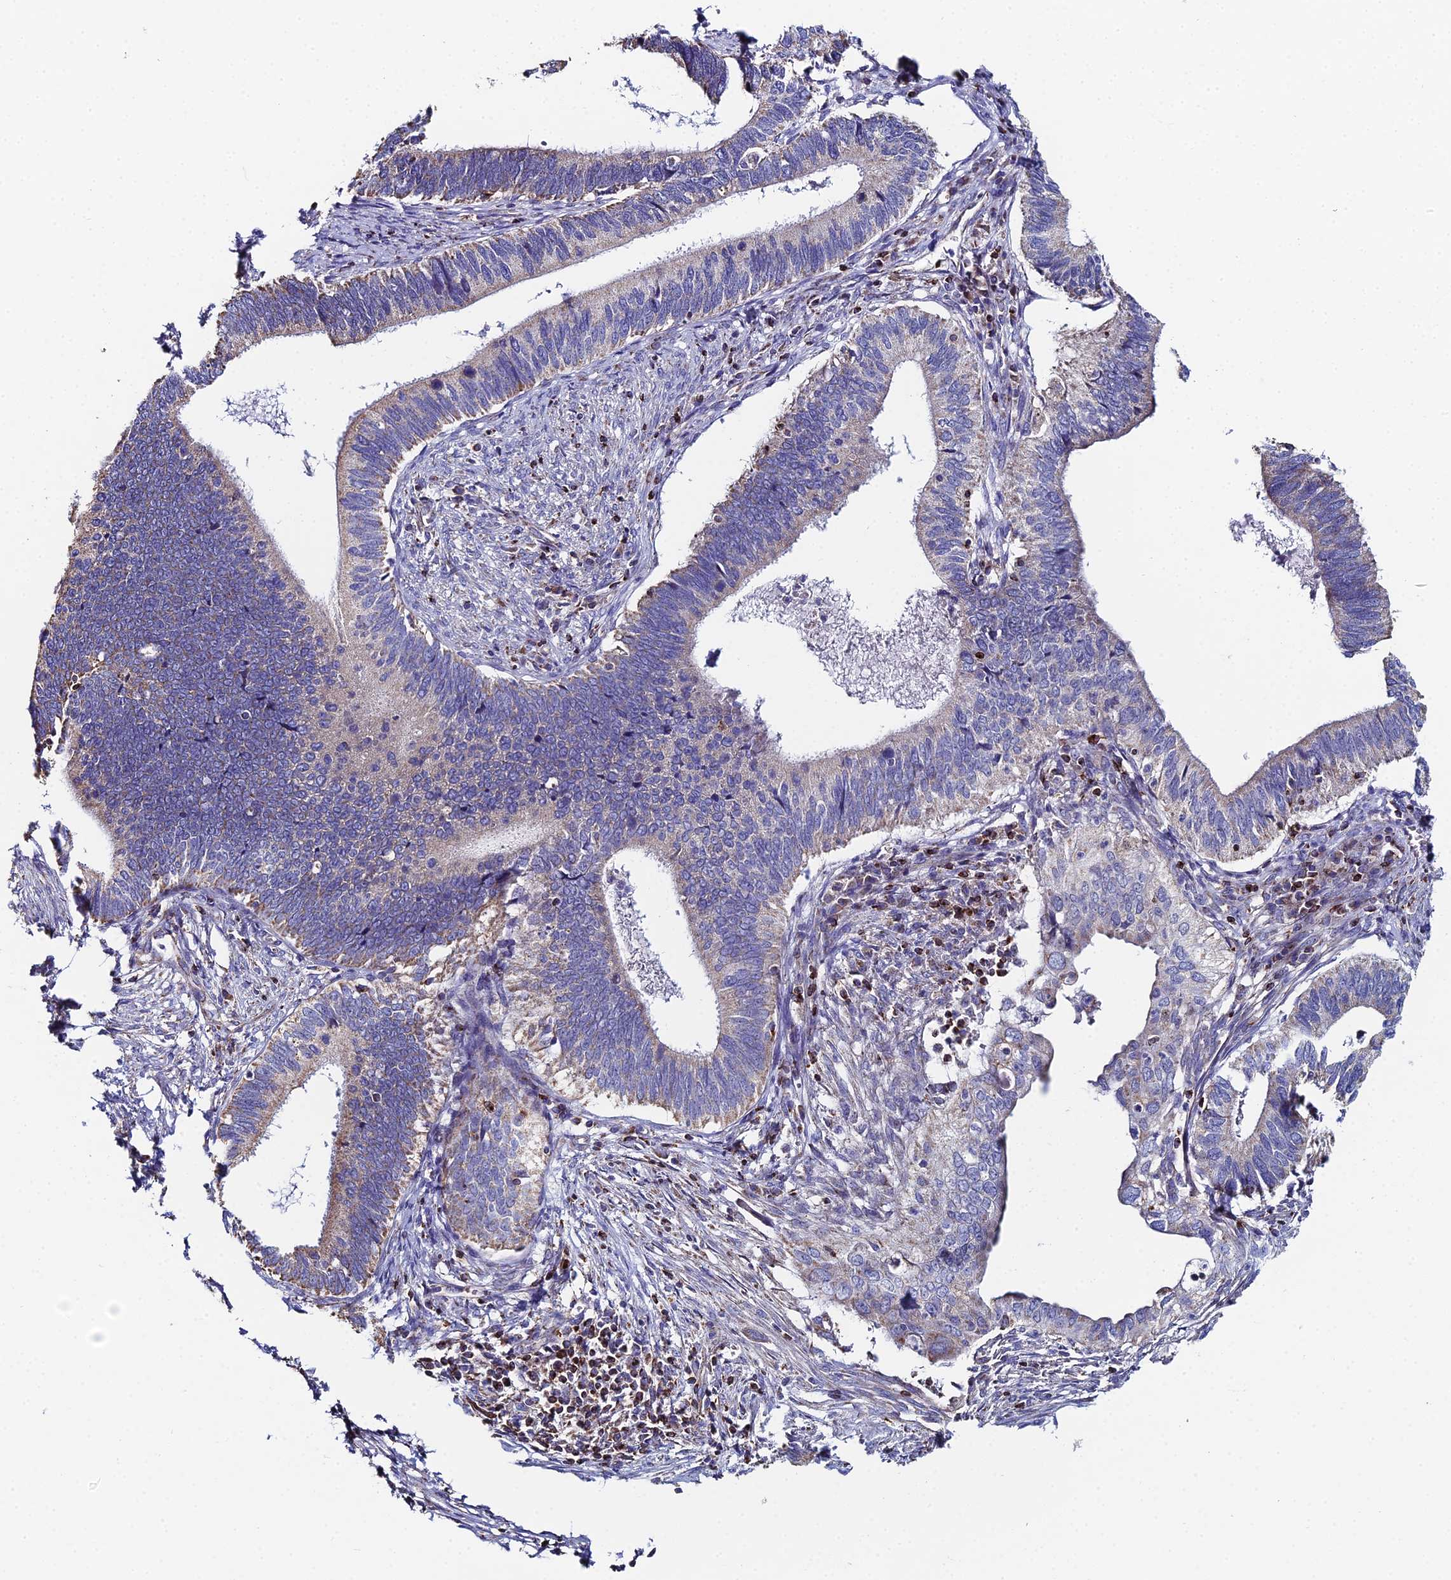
{"staining": {"intensity": "moderate", "quantity": "<25%", "location": "cytoplasmic/membranous"}, "tissue": "cervical cancer", "cell_type": "Tumor cells", "image_type": "cancer", "snomed": [{"axis": "morphology", "description": "Adenocarcinoma, NOS"}, {"axis": "topography", "description": "Cervix"}], "caption": "Protein expression analysis of cervical adenocarcinoma displays moderate cytoplasmic/membranous staining in about <25% of tumor cells. (Stains: DAB in brown, nuclei in blue, Microscopy: brightfield microscopy at high magnification).", "gene": "SPOCK2", "patient": {"sex": "female", "age": 42}}